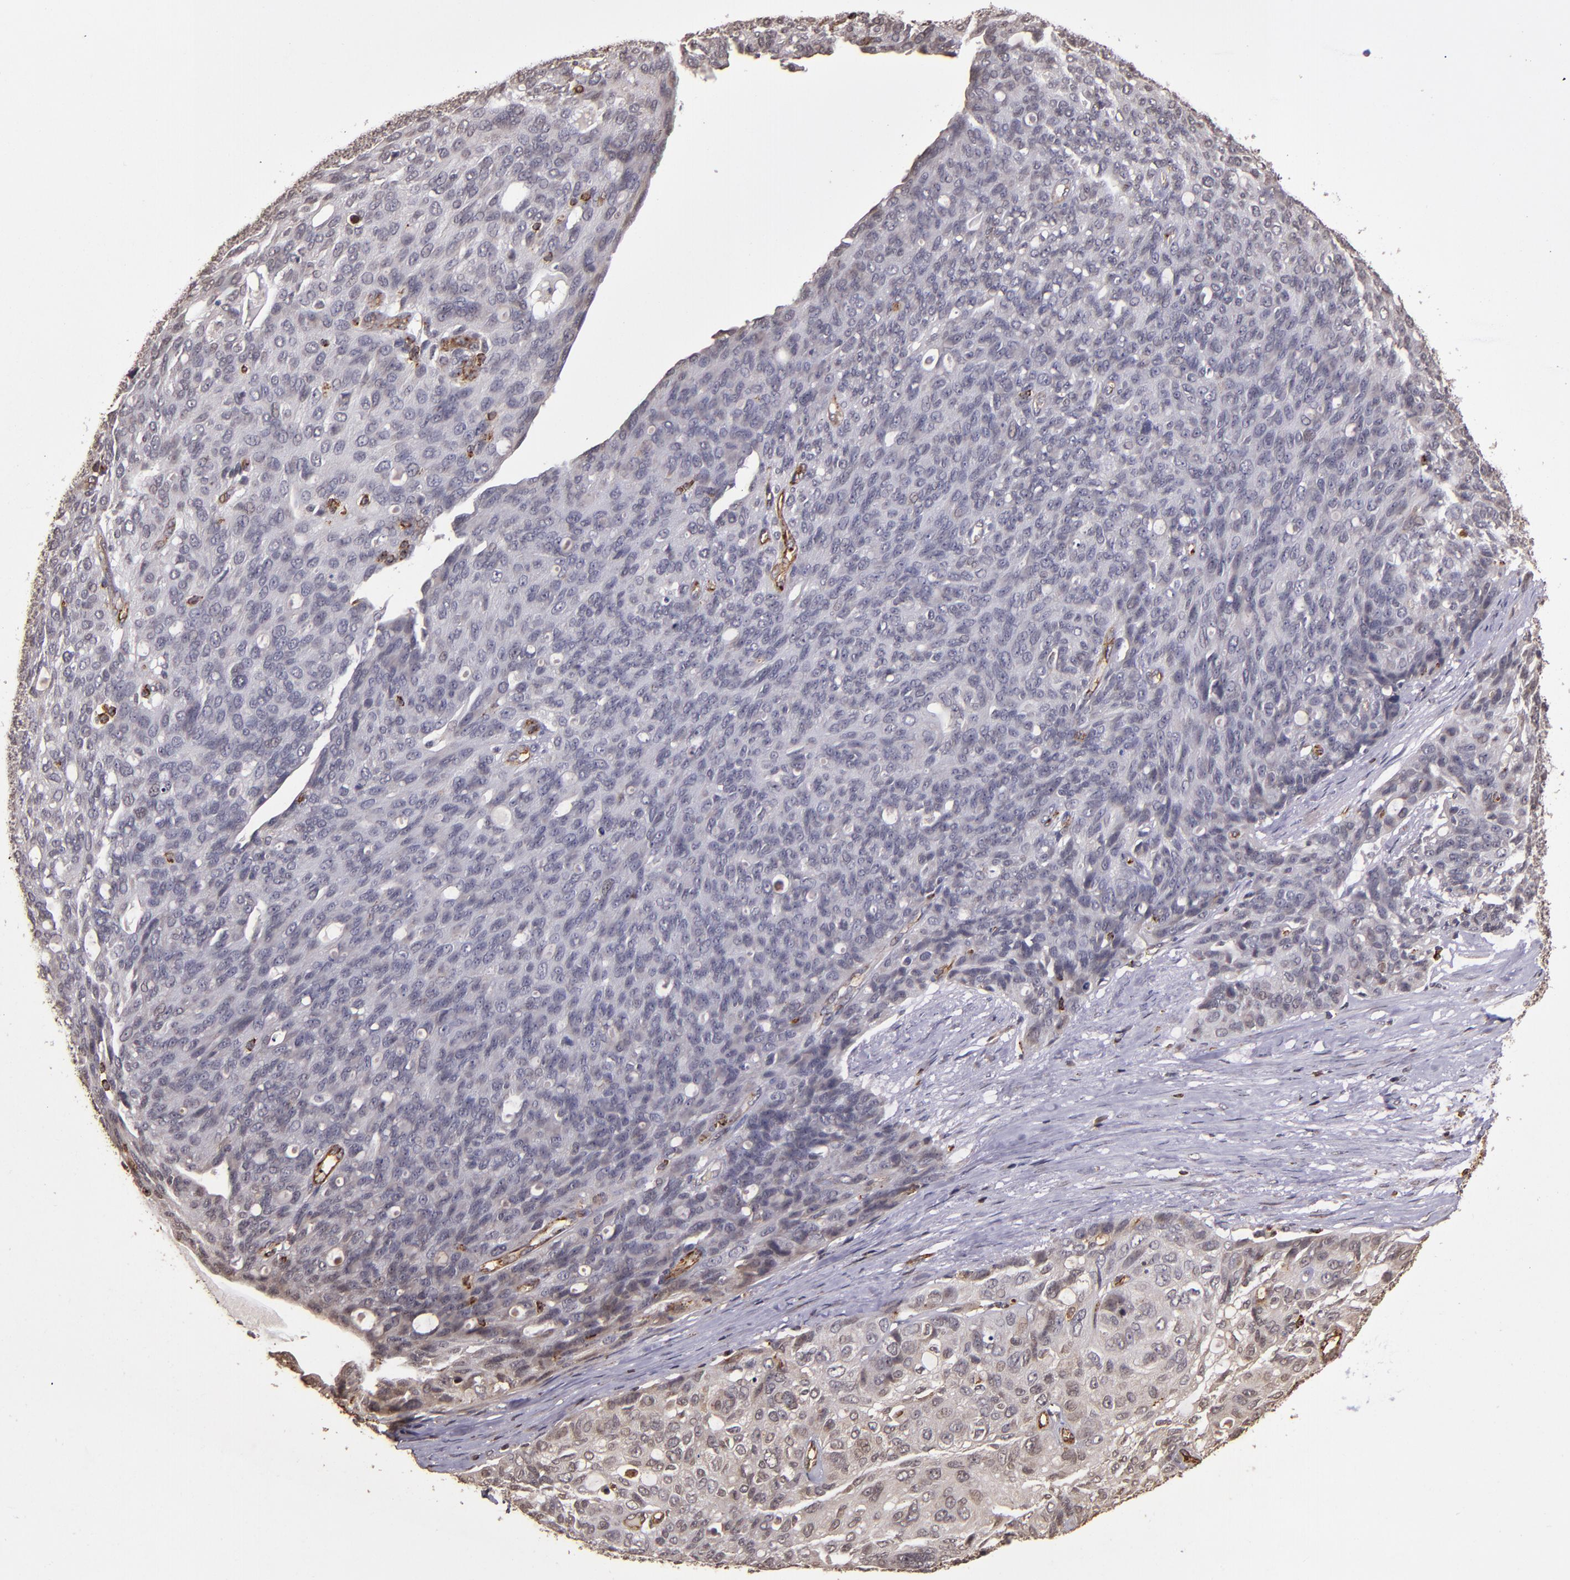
{"staining": {"intensity": "negative", "quantity": "none", "location": "none"}, "tissue": "ovarian cancer", "cell_type": "Tumor cells", "image_type": "cancer", "snomed": [{"axis": "morphology", "description": "Carcinoma, endometroid"}, {"axis": "topography", "description": "Ovary"}], "caption": "The immunohistochemistry (IHC) photomicrograph has no significant positivity in tumor cells of ovarian endometroid carcinoma tissue.", "gene": "SLC2A3", "patient": {"sex": "female", "age": 60}}